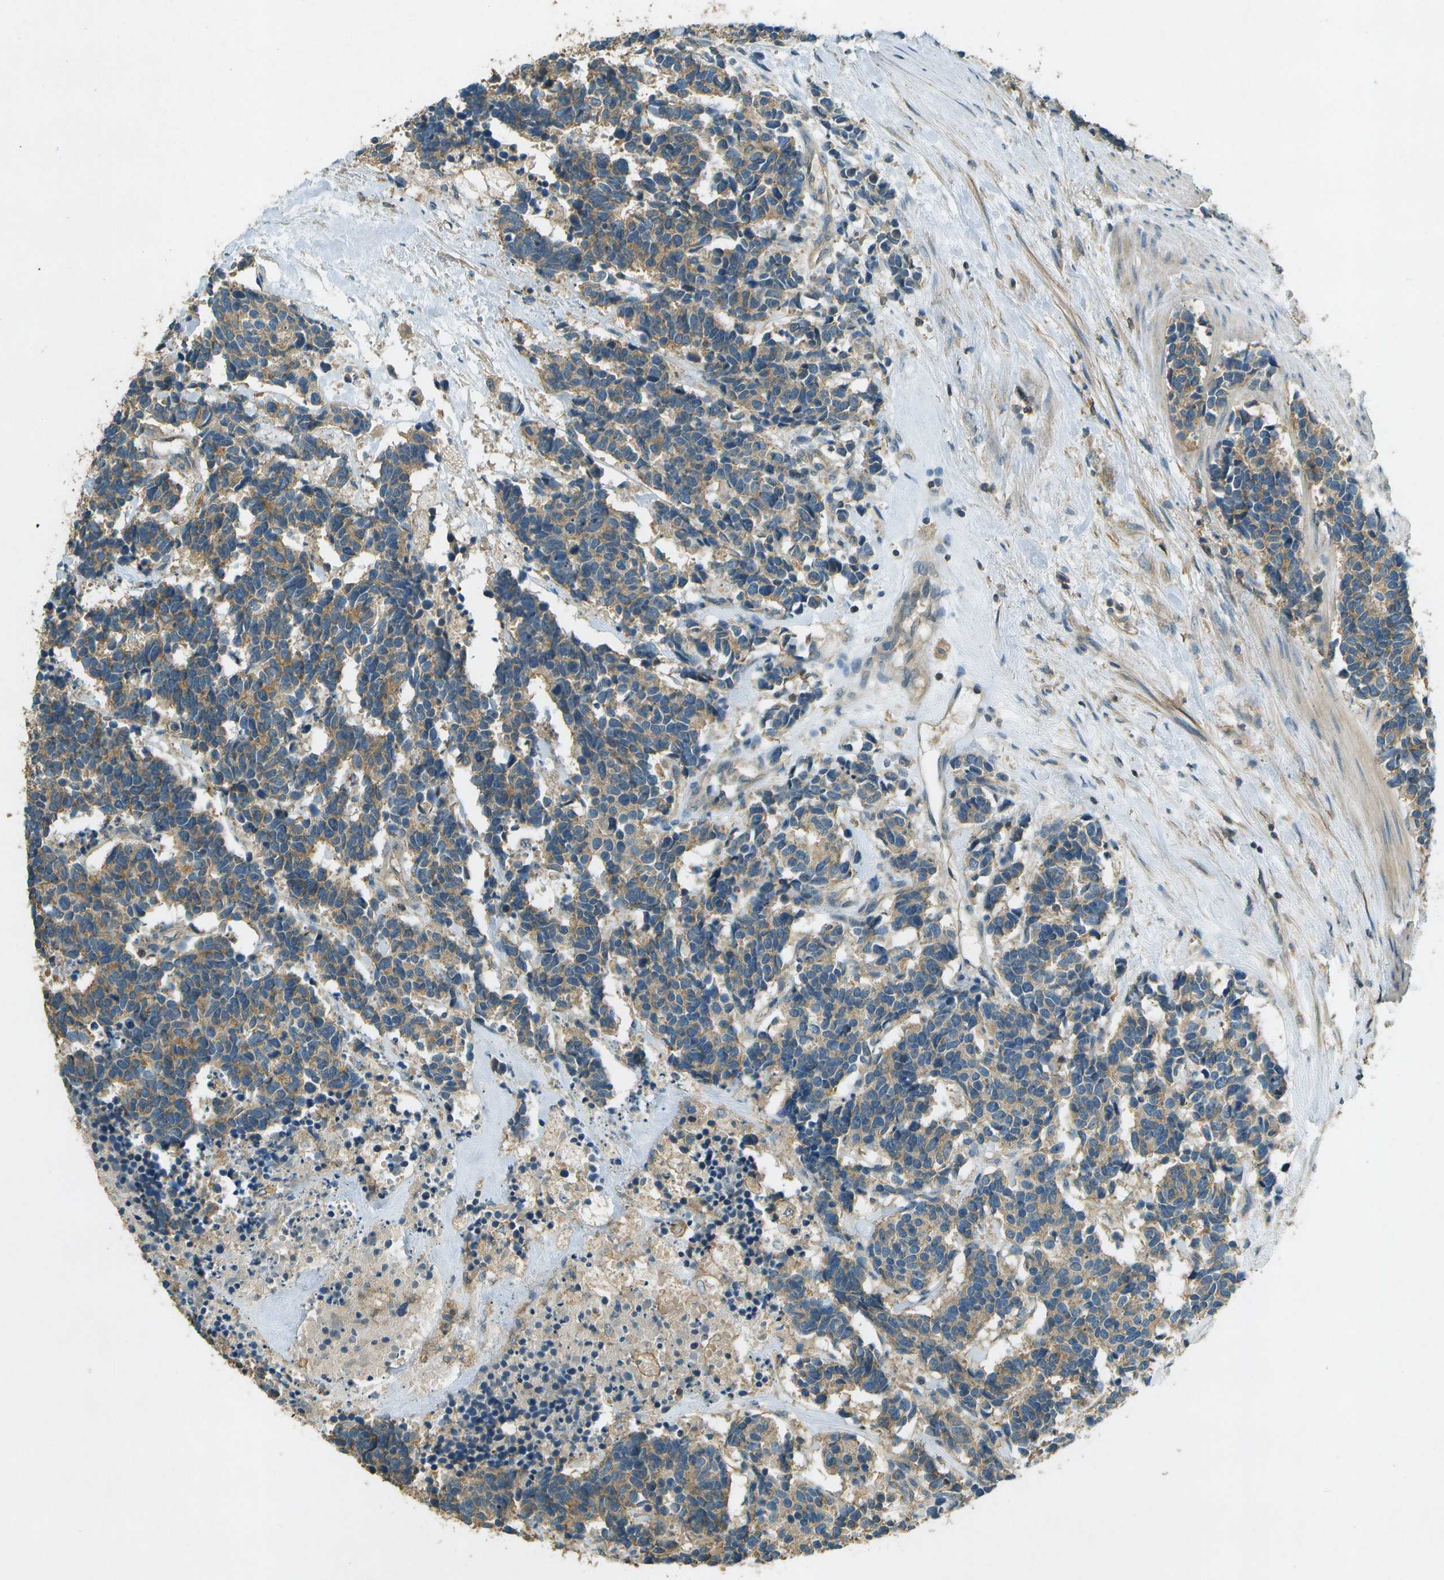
{"staining": {"intensity": "moderate", "quantity": ">75%", "location": "cytoplasmic/membranous"}, "tissue": "carcinoid", "cell_type": "Tumor cells", "image_type": "cancer", "snomed": [{"axis": "morphology", "description": "Carcinoma, NOS"}, {"axis": "morphology", "description": "Carcinoid, malignant, NOS"}, {"axis": "topography", "description": "Urinary bladder"}], "caption": "Tumor cells demonstrate medium levels of moderate cytoplasmic/membranous expression in about >75% of cells in human carcinoid.", "gene": "NUDT4", "patient": {"sex": "male", "age": 57}}